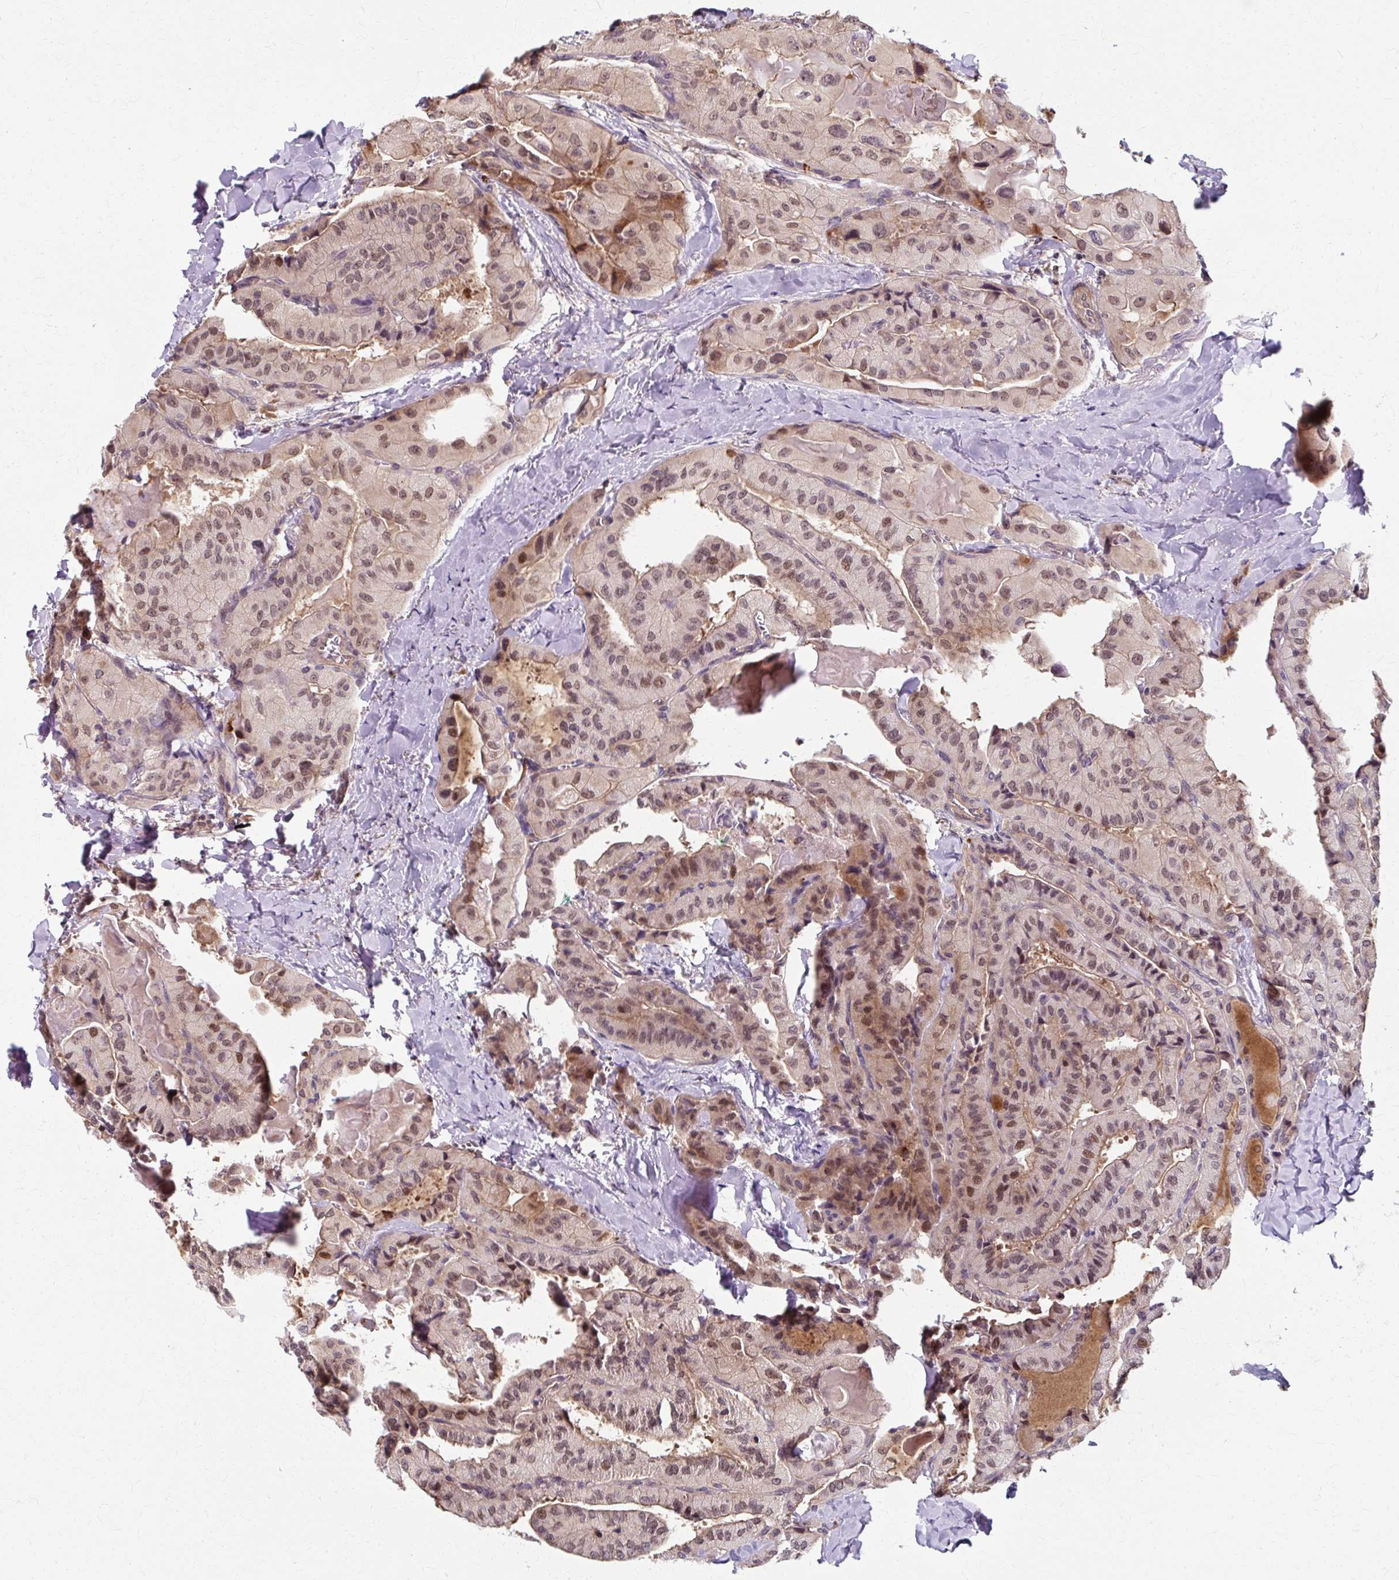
{"staining": {"intensity": "moderate", "quantity": "25%-75%", "location": "cytoplasmic/membranous,nuclear"}, "tissue": "thyroid cancer", "cell_type": "Tumor cells", "image_type": "cancer", "snomed": [{"axis": "morphology", "description": "Normal tissue, NOS"}, {"axis": "morphology", "description": "Papillary adenocarcinoma, NOS"}, {"axis": "topography", "description": "Thyroid gland"}], "caption": "Immunohistochemistry micrograph of neoplastic tissue: human thyroid cancer (papillary adenocarcinoma) stained using IHC shows medium levels of moderate protein expression localized specifically in the cytoplasmic/membranous and nuclear of tumor cells, appearing as a cytoplasmic/membranous and nuclear brown color.", "gene": "ZNF555", "patient": {"sex": "female", "age": 59}}